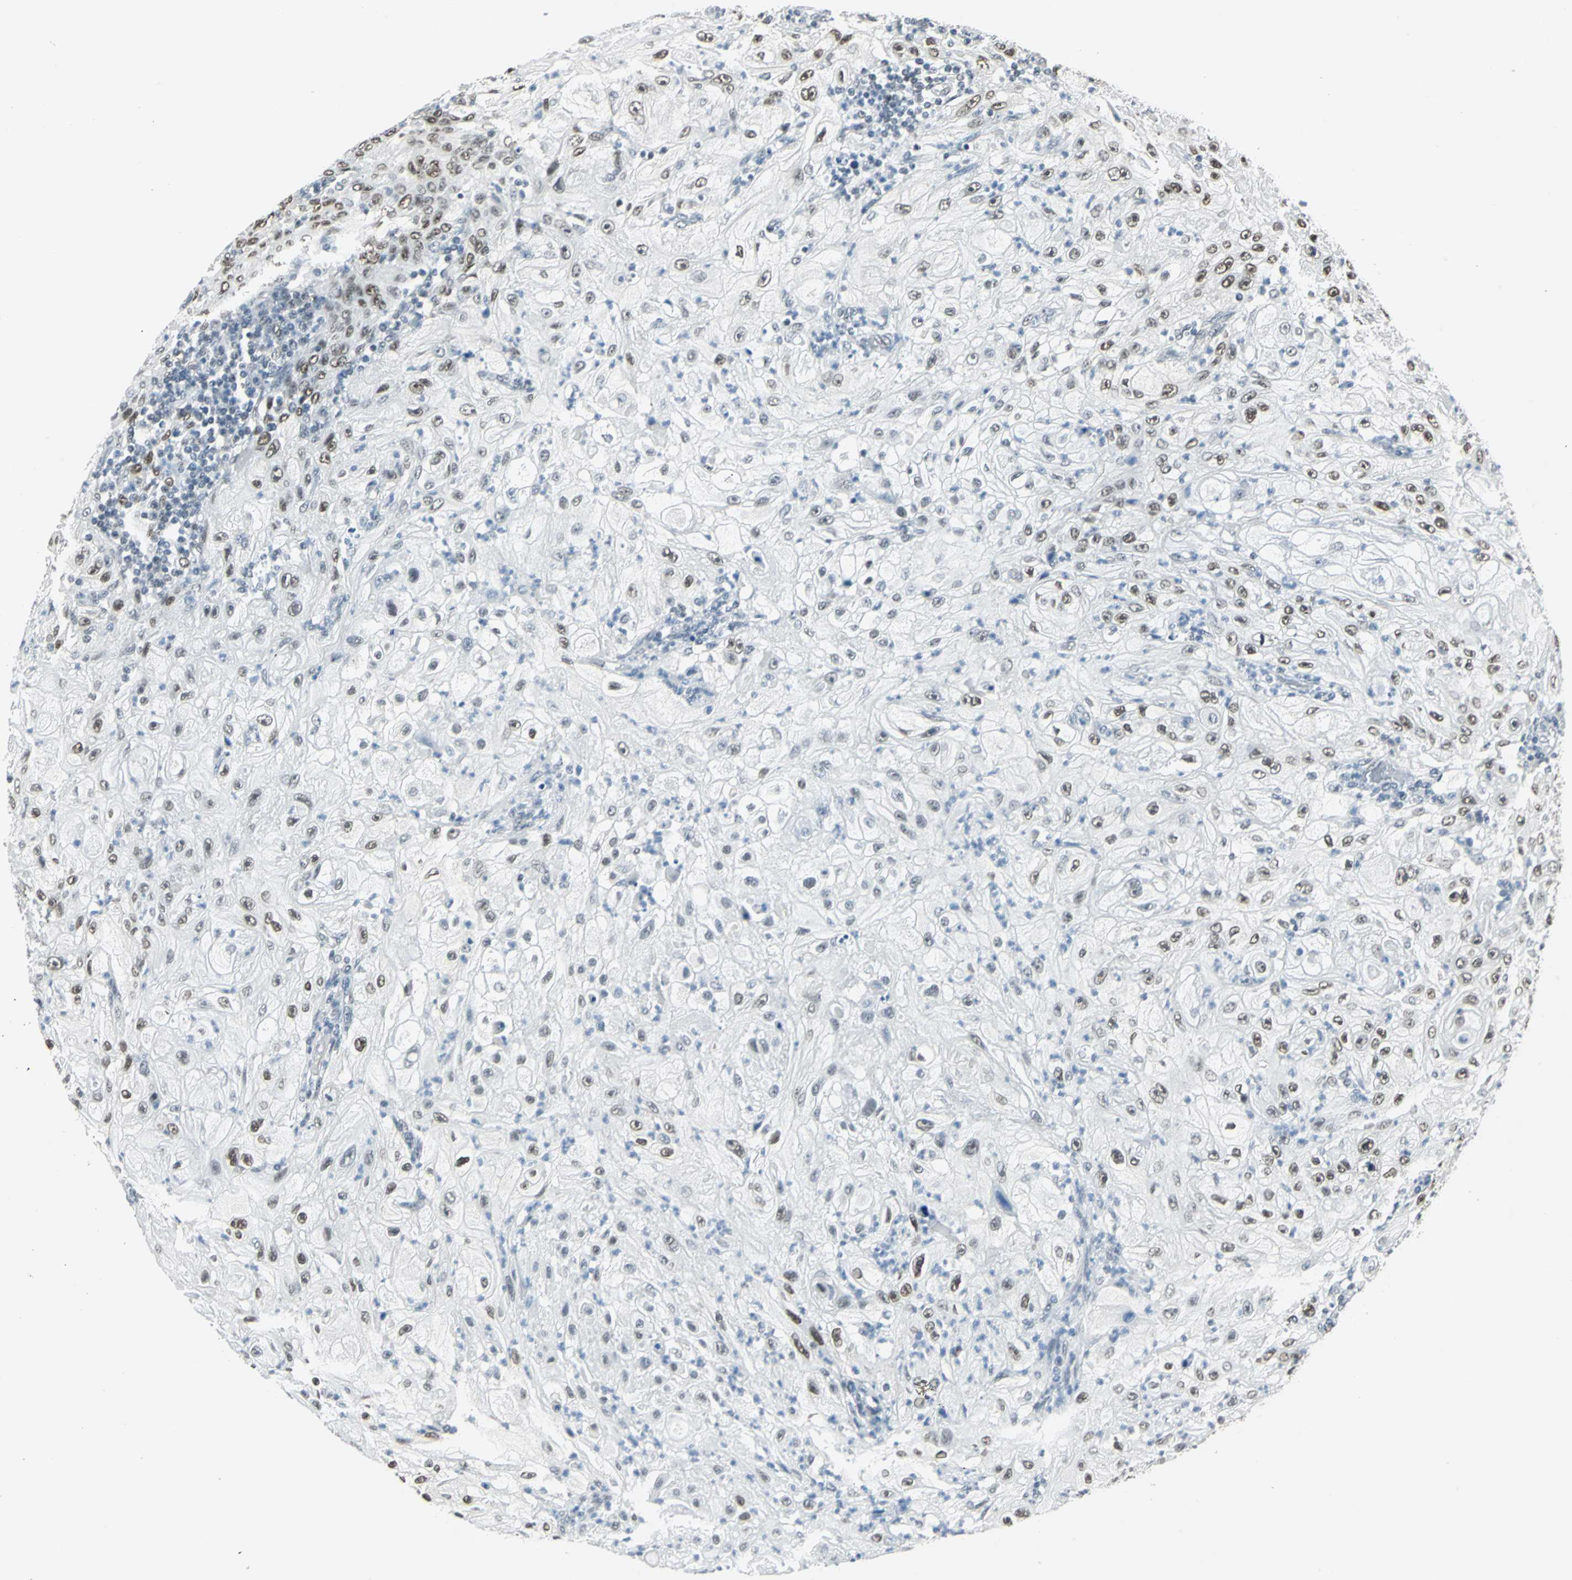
{"staining": {"intensity": "moderate", "quantity": "25%-75%", "location": "nuclear"}, "tissue": "lung cancer", "cell_type": "Tumor cells", "image_type": "cancer", "snomed": [{"axis": "morphology", "description": "Inflammation, NOS"}, {"axis": "morphology", "description": "Squamous cell carcinoma, NOS"}, {"axis": "topography", "description": "Lymph node"}, {"axis": "topography", "description": "Soft tissue"}, {"axis": "topography", "description": "Lung"}], "caption": "The image shows immunohistochemical staining of squamous cell carcinoma (lung). There is moderate nuclear positivity is appreciated in about 25%-75% of tumor cells. Immunohistochemistry (ihc) stains the protein of interest in brown and the nuclei are stained blue.", "gene": "ADNP", "patient": {"sex": "male", "age": 66}}